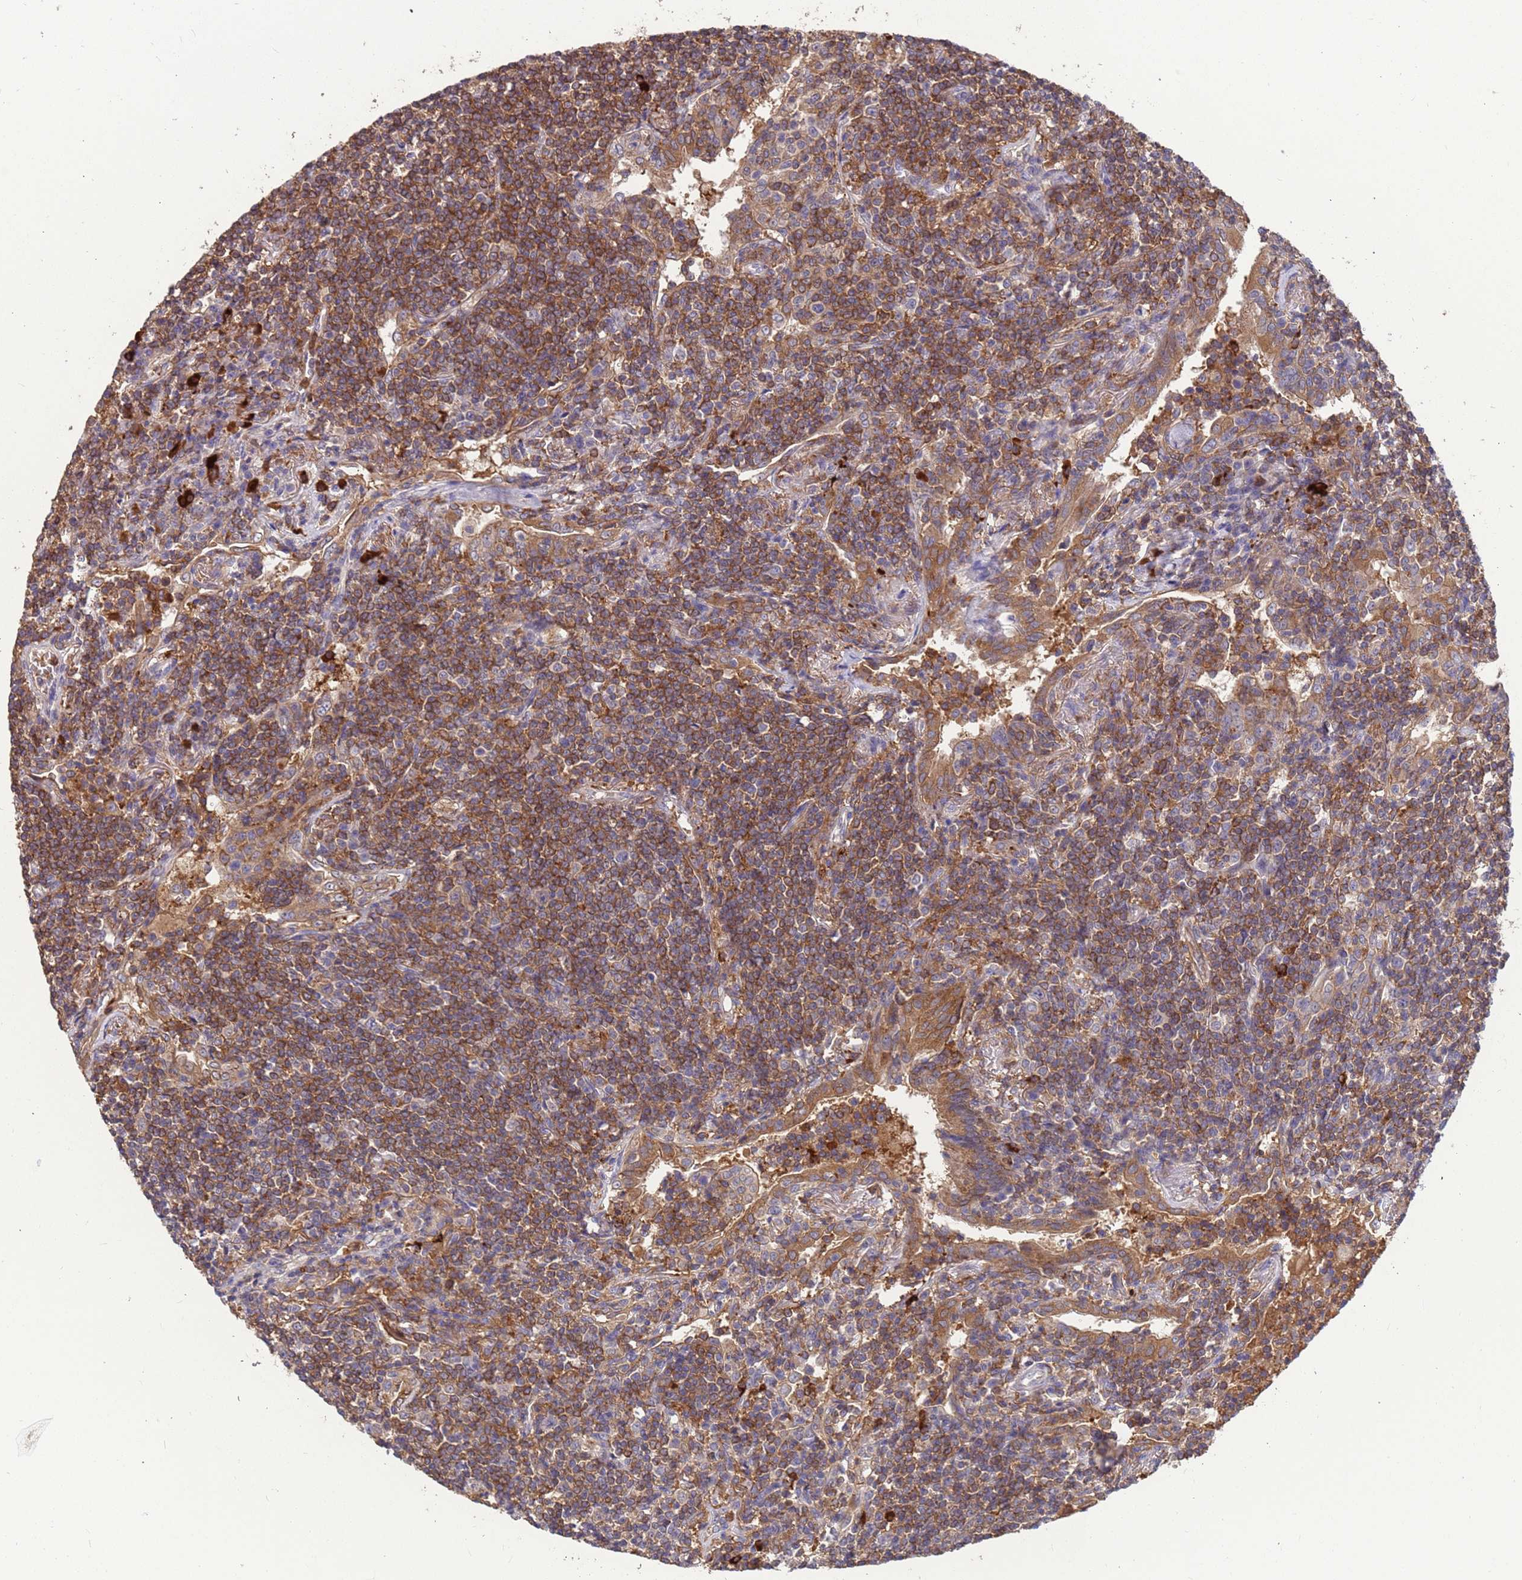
{"staining": {"intensity": "moderate", "quantity": ">75%", "location": "cytoplasmic/membranous"}, "tissue": "lymphoma", "cell_type": "Tumor cells", "image_type": "cancer", "snomed": [{"axis": "morphology", "description": "Malignant lymphoma, non-Hodgkin's type, Low grade"}, {"axis": "topography", "description": "Lung"}], "caption": "Human lymphoma stained with a brown dye reveals moderate cytoplasmic/membranous positive expression in about >75% of tumor cells.", "gene": "AMPD3", "patient": {"sex": "female", "age": 71}}